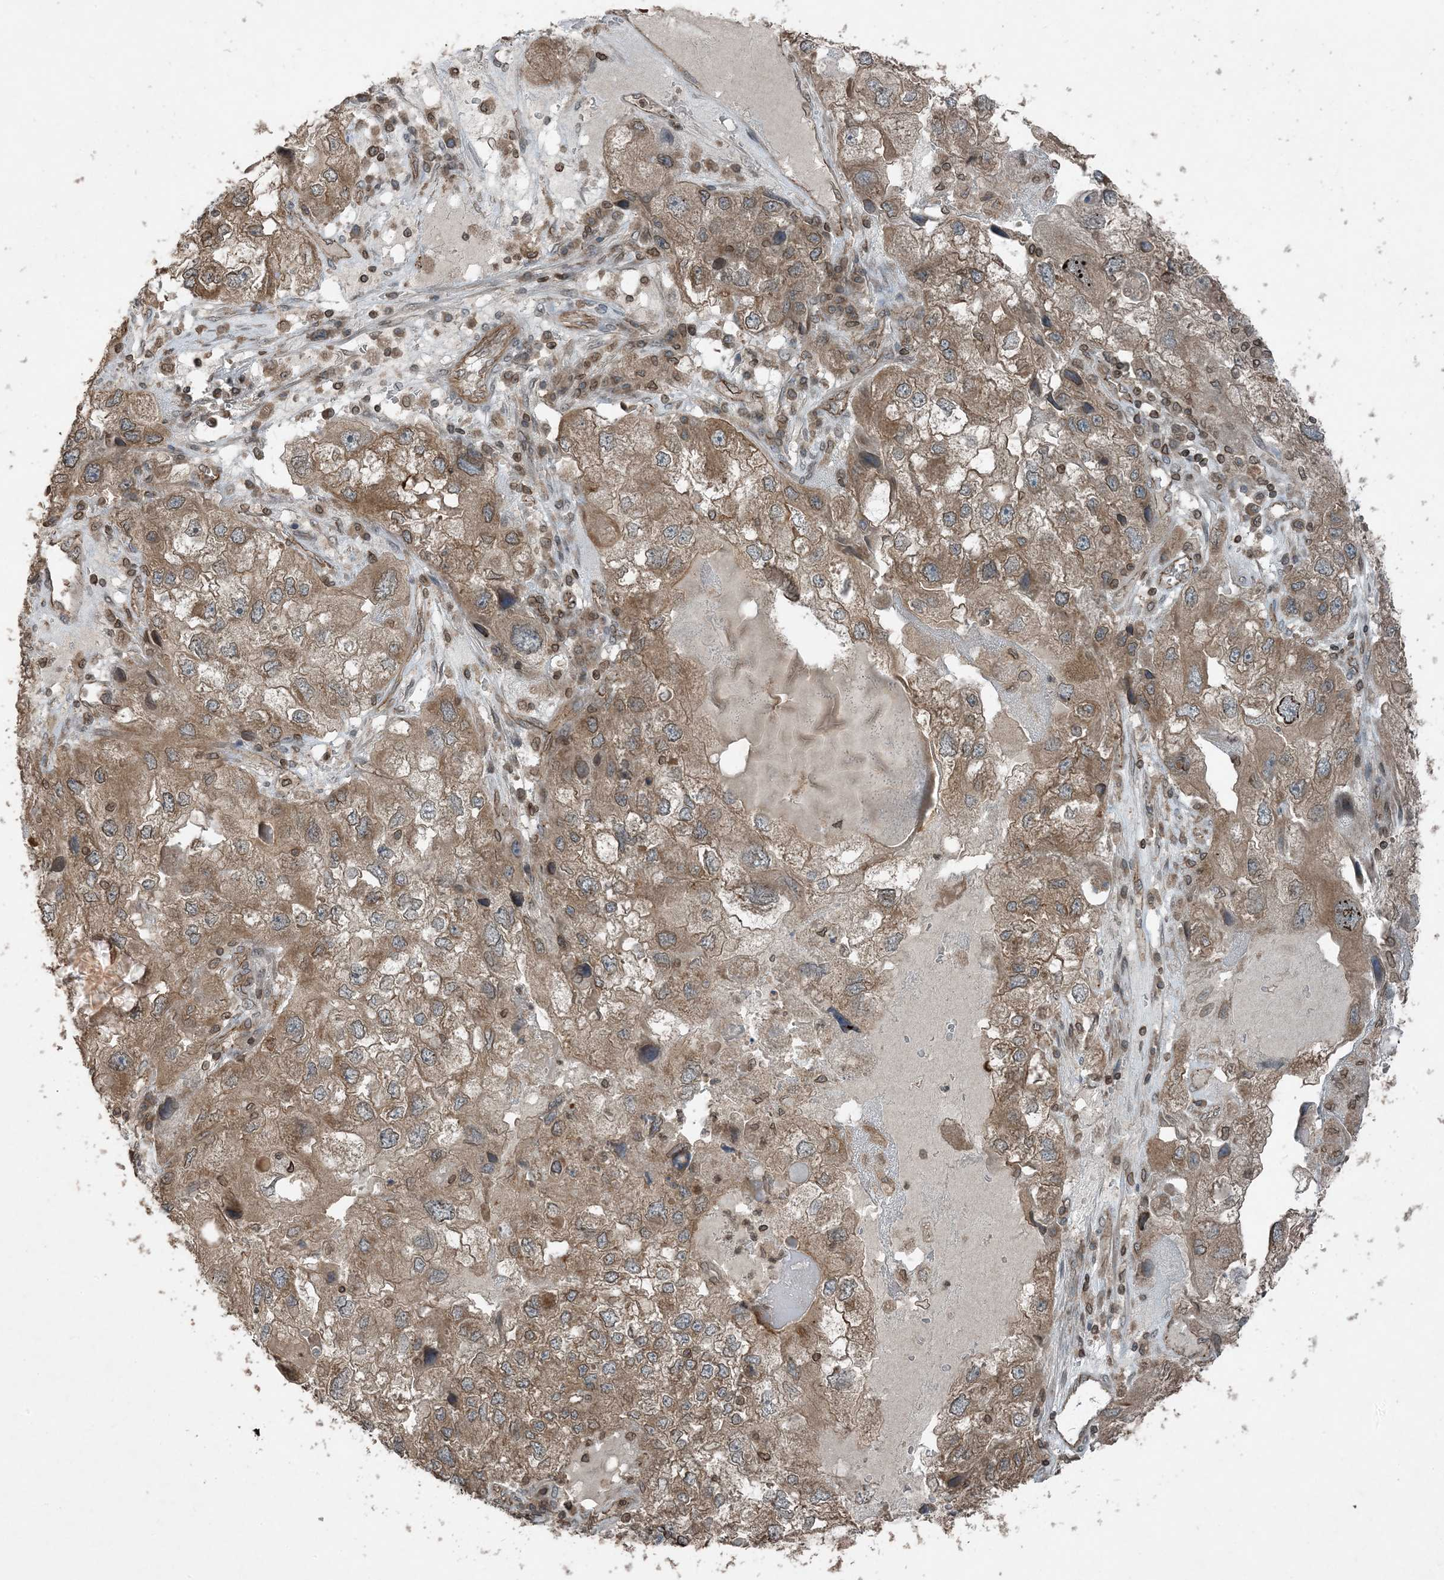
{"staining": {"intensity": "moderate", "quantity": ">75%", "location": "cytoplasmic/membranous,nuclear"}, "tissue": "endometrial cancer", "cell_type": "Tumor cells", "image_type": "cancer", "snomed": [{"axis": "morphology", "description": "Adenocarcinoma, NOS"}, {"axis": "topography", "description": "Endometrium"}], "caption": "Protein expression analysis of human endometrial cancer (adenocarcinoma) reveals moderate cytoplasmic/membranous and nuclear expression in about >75% of tumor cells.", "gene": "ZFAND2B", "patient": {"sex": "female", "age": 49}}